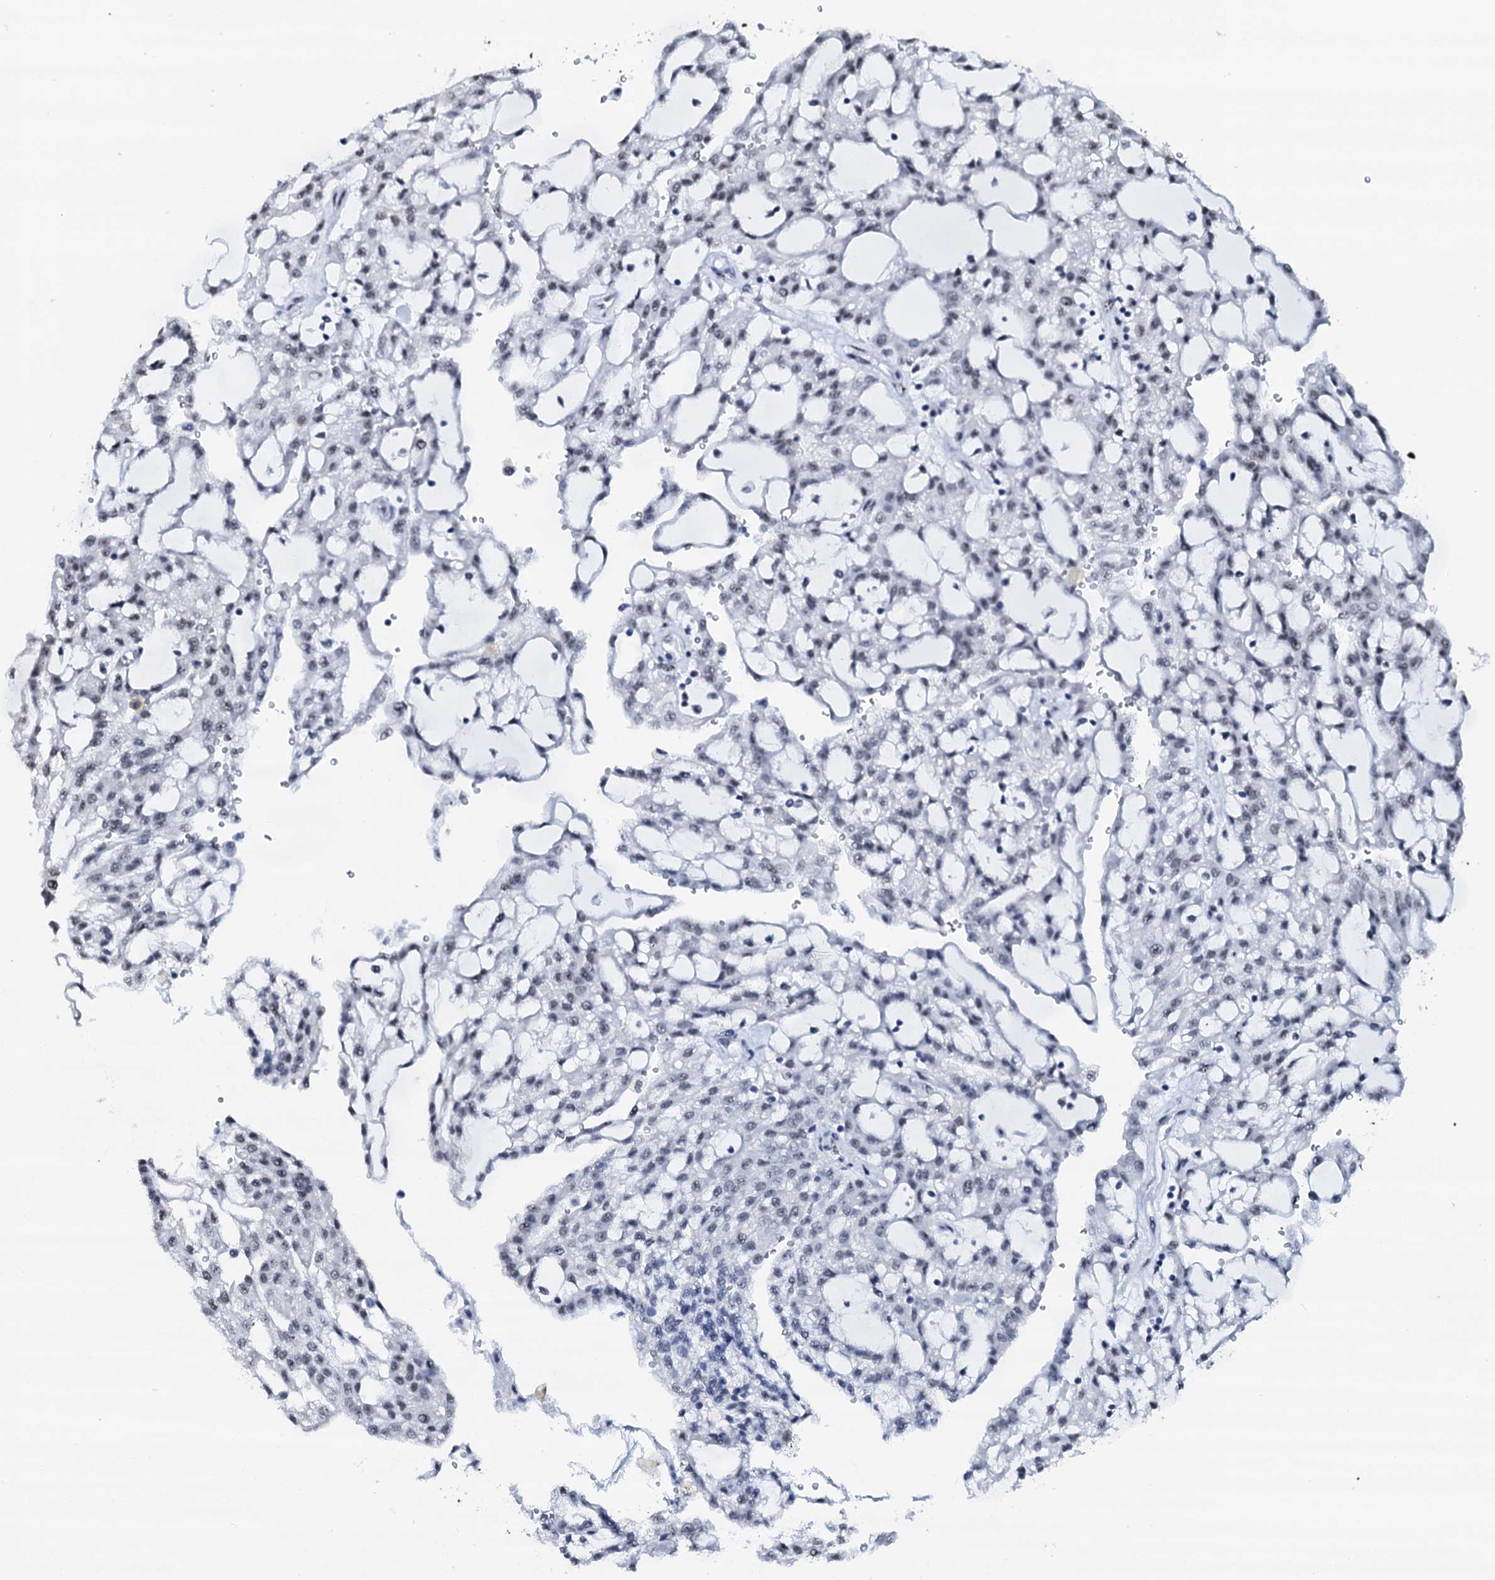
{"staining": {"intensity": "weak", "quantity": "<25%", "location": "nuclear"}, "tissue": "renal cancer", "cell_type": "Tumor cells", "image_type": "cancer", "snomed": [{"axis": "morphology", "description": "Adenocarcinoma, NOS"}, {"axis": "topography", "description": "Kidney"}], "caption": "Immunohistochemistry (IHC) of adenocarcinoma (renal) shows no staining in tumor cells. The staining was performed using DAB (3,3'-diaminobenzidine) to visualize the protein expression in brown, while the nuclei were stained in blue with hematoxylin (Magnification: 20x).", "gene": "NKAPD1", "patient": {"sex": "male", "age": 63}}